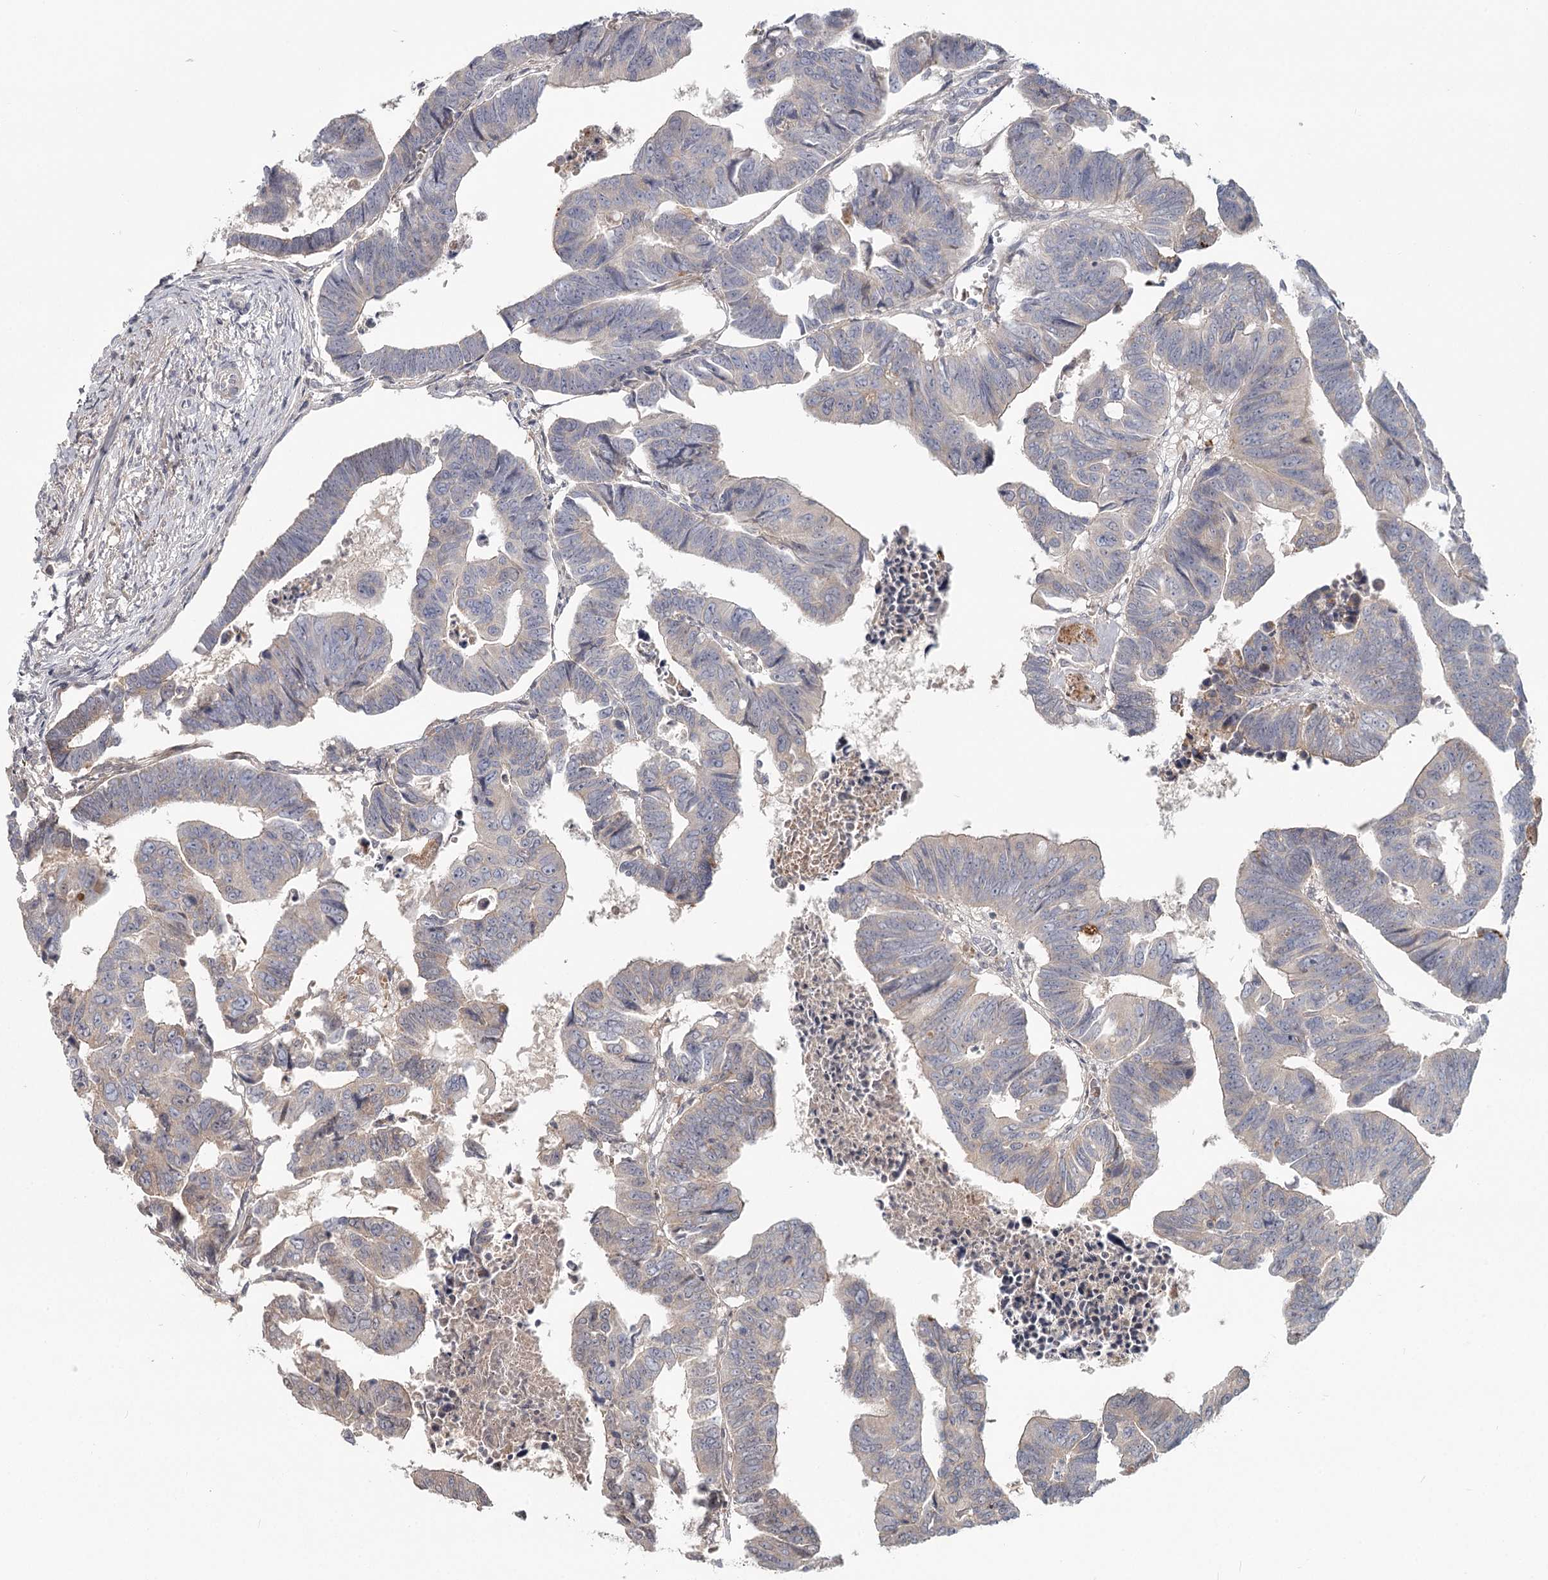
{"staining": {"intensity": "moderate", "quantity": "<25%", "location": "cytoplasmic/membranous"}, "tissue": "colorectal cancer", "cell_type": "Tumor cells", "image_type": "cancer", "snomed": [{"axis": "morphology", "description": "Adenocarcinoma, NOS"}, {"axis": "topography", "description": "Rectum"}], "caption": "Protein expression analysis of colorectal adenocarcinoma demonstrates moderate cytoplasmic/membranous expression in about <25% of tumor cells. The protein of interest is stained brown, and the nuclei are stained in blue (DAB IHC with brightfield microscopy, high magnification).", "gene": "DHRS9", "patient": {"sex": "female", "age": 65}}